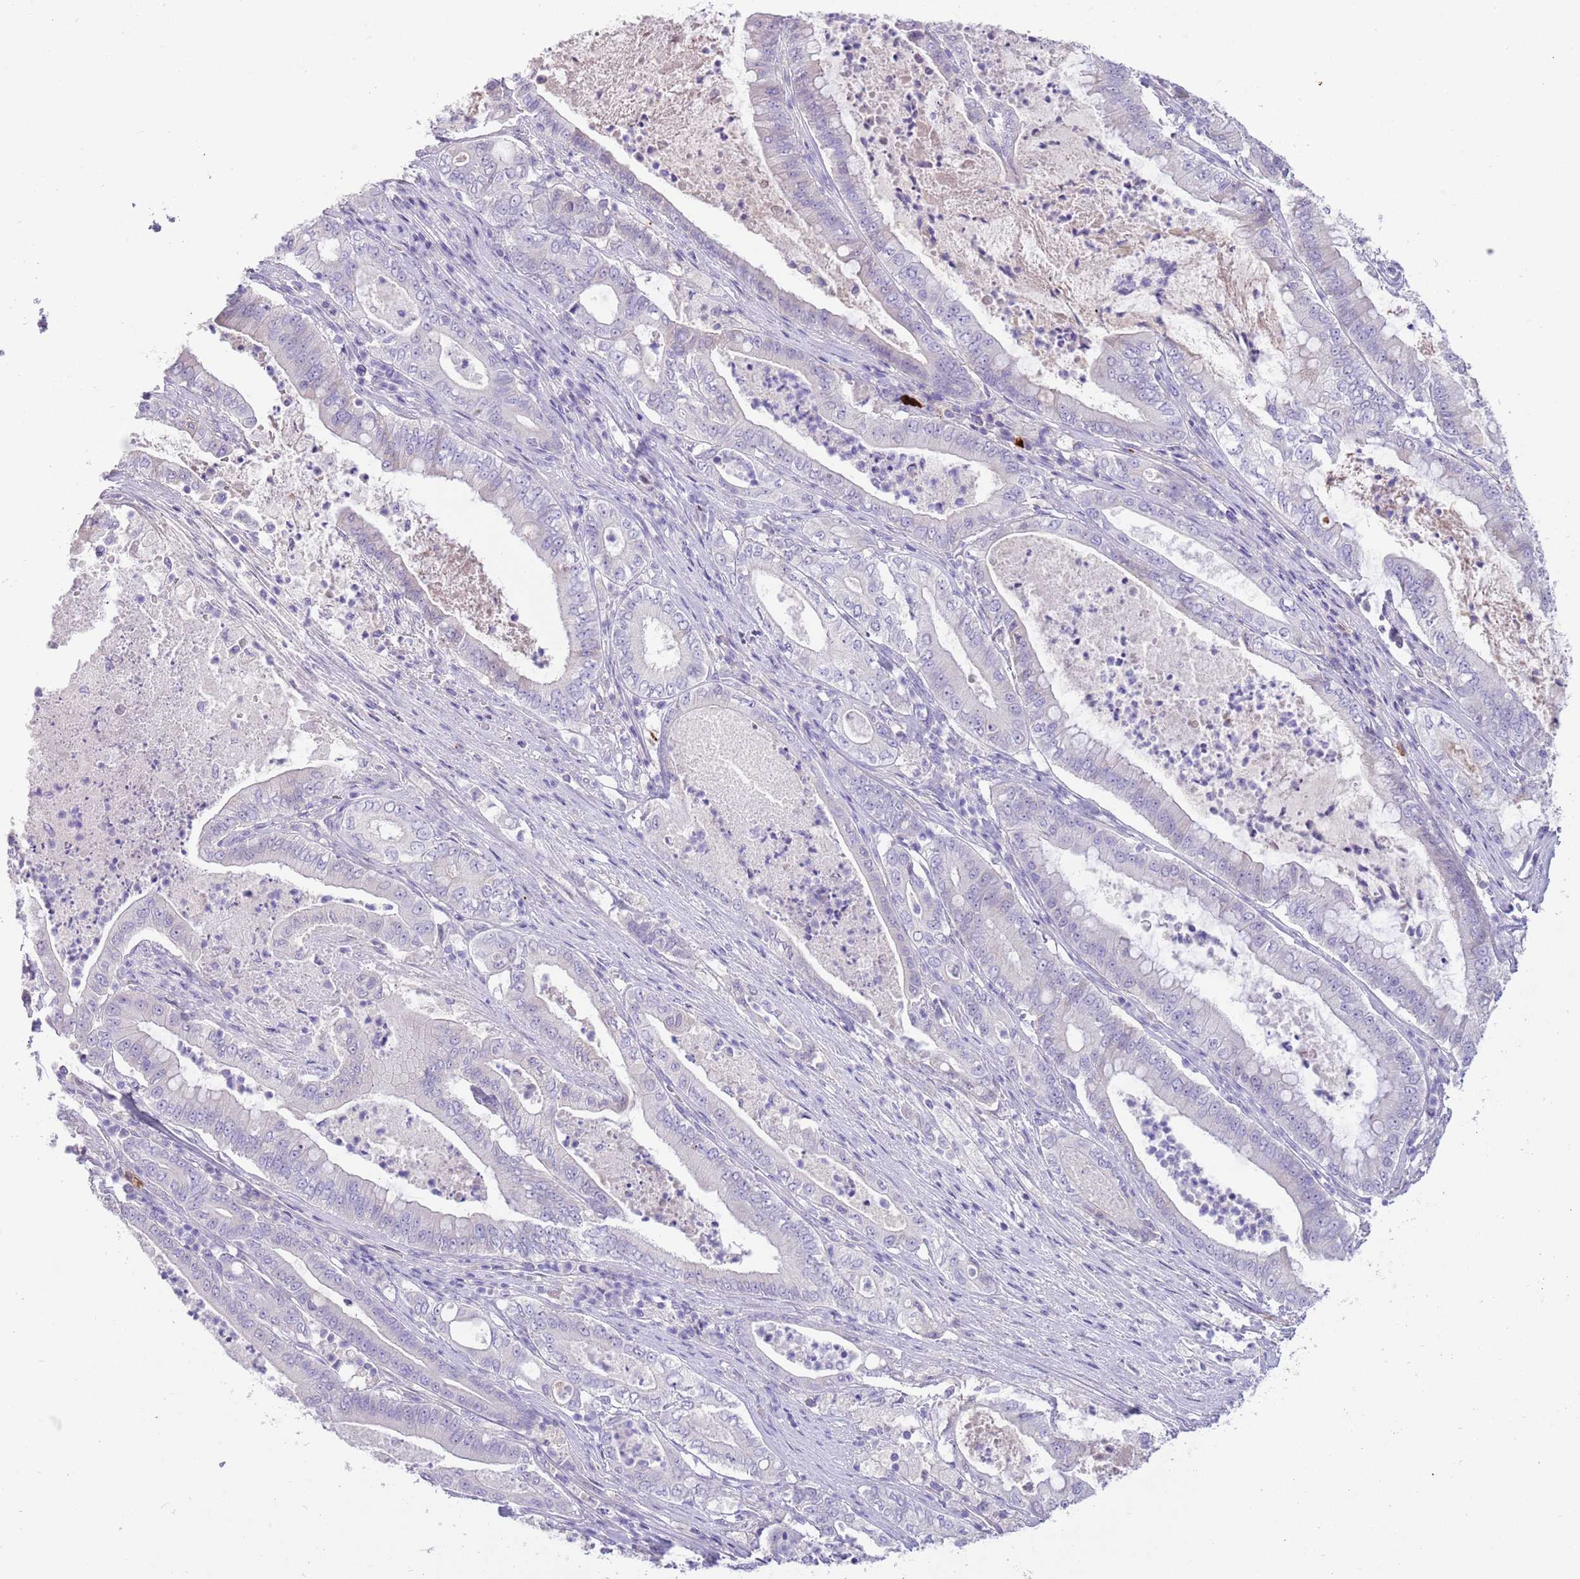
{"staining": {"intensity": "negative", "quantity": "none", "location": "none"}, "tissue": "pancreatic cancer", "cell_type": "Tumor cells", "image_type": "cancer", "snomed": [{"axis": "morphology", "description": "Adenocarcinoma, NOS"}, {"axis": "topography", "description": "Pancreas"}], "caption": "Immunohistochemistry (IHC) histopathology image of neoplastic tissue: pancreatic cancer stained with DAB displays no significant protein staining in tumor cells.", "gene": "SFTPA1", "patient": {"sex": "male", "age": 71}}